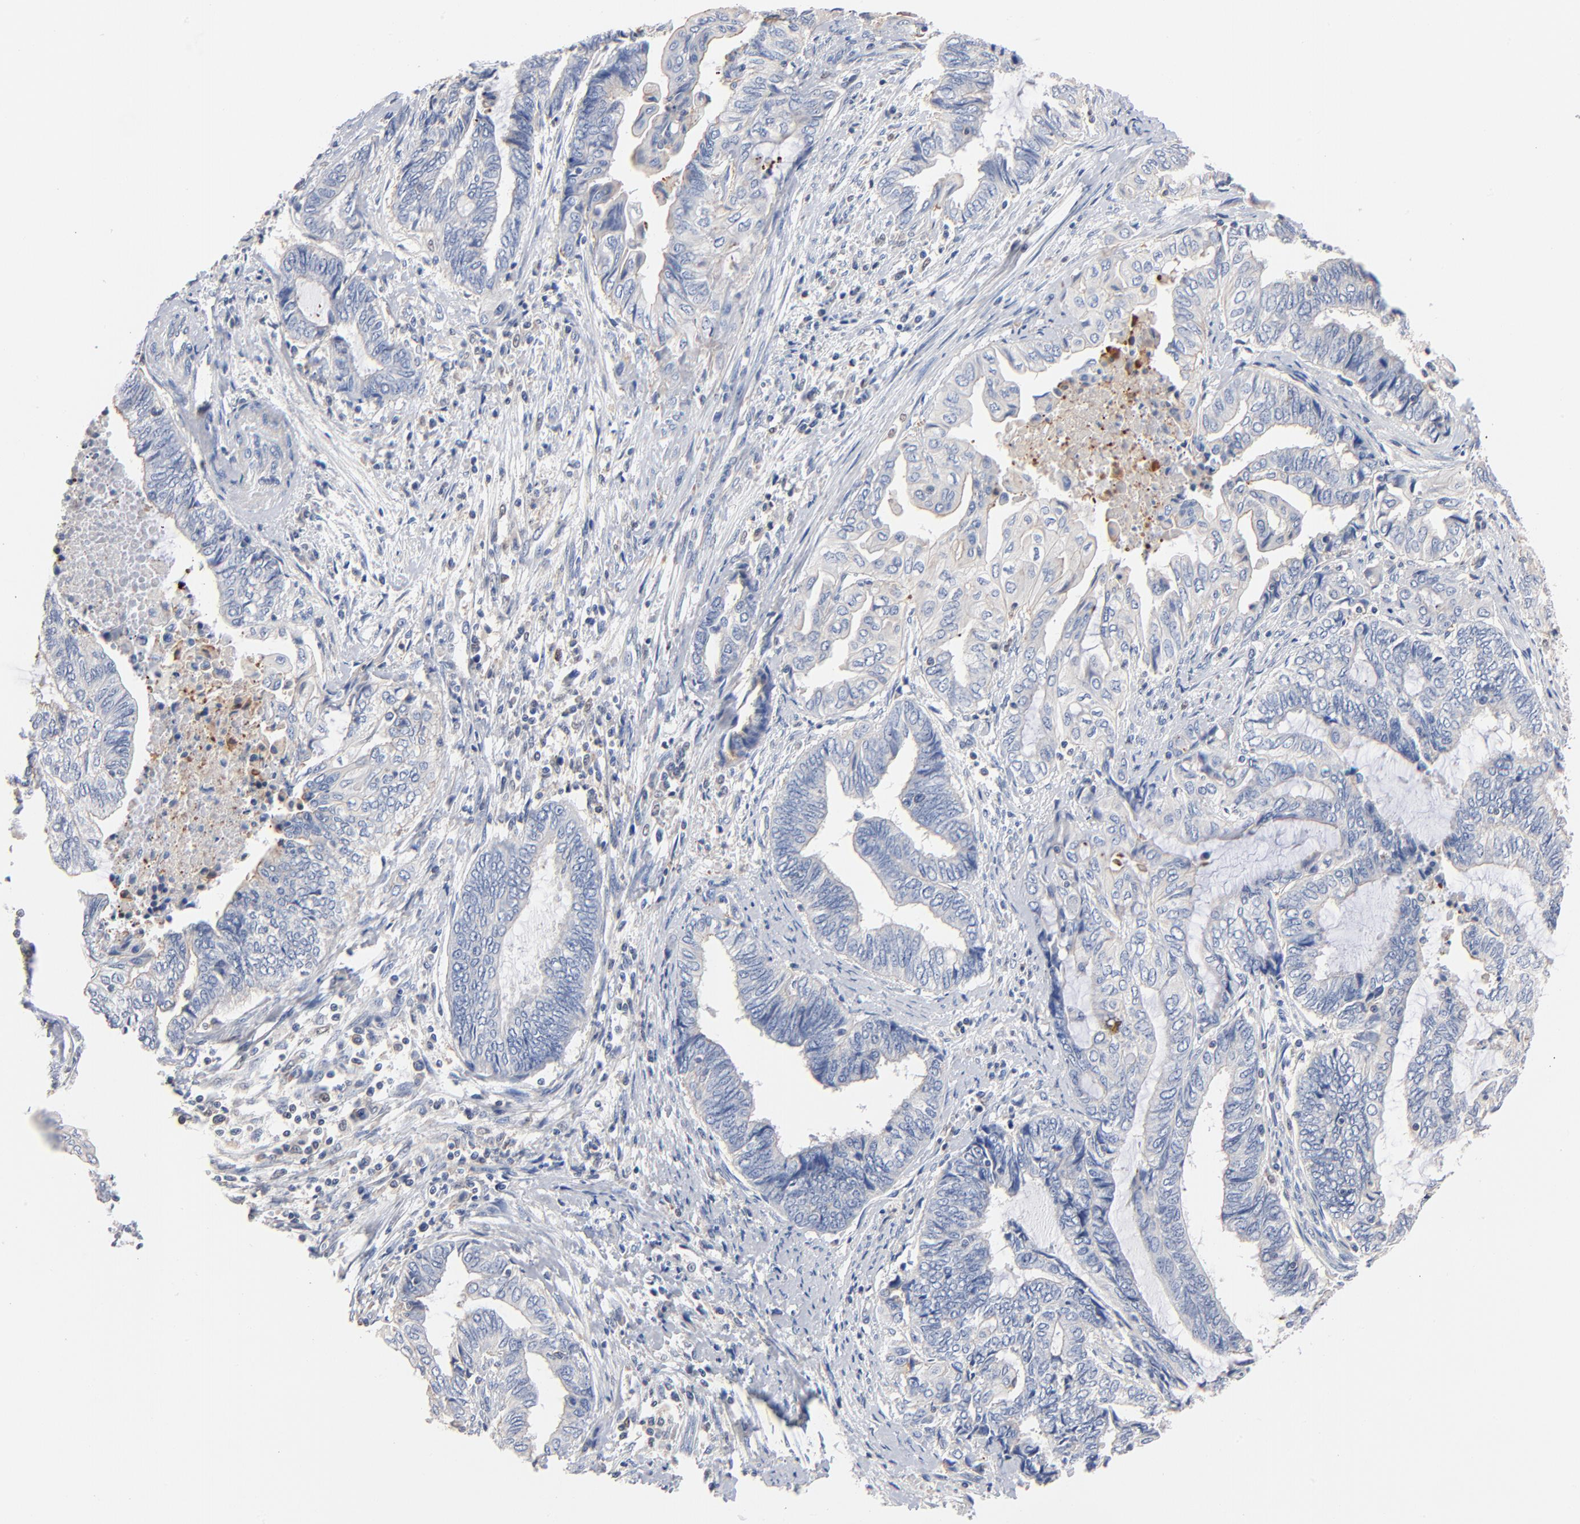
{"staining": {"intensity": "negative", "quantity": "none", "location": "none"}, "tissue": "endometrial cancer", "cell_type": "Tumor cells", "image_type": "cancer", "snomed": [{"axis": "morphology", "description": "Adenocarcinoma, NOS"}, {"axis": "topography", "description": "Uterus"}, {"axis": "topography", "description": "Endometrium"}], "caption": "An image of human endometrial adenocarcinoma is negative for staining in tumor cells. Nuclei are stained in blue.", "gene": "ARHGEF6", "patient": {"sex": "female", "age": 70}}